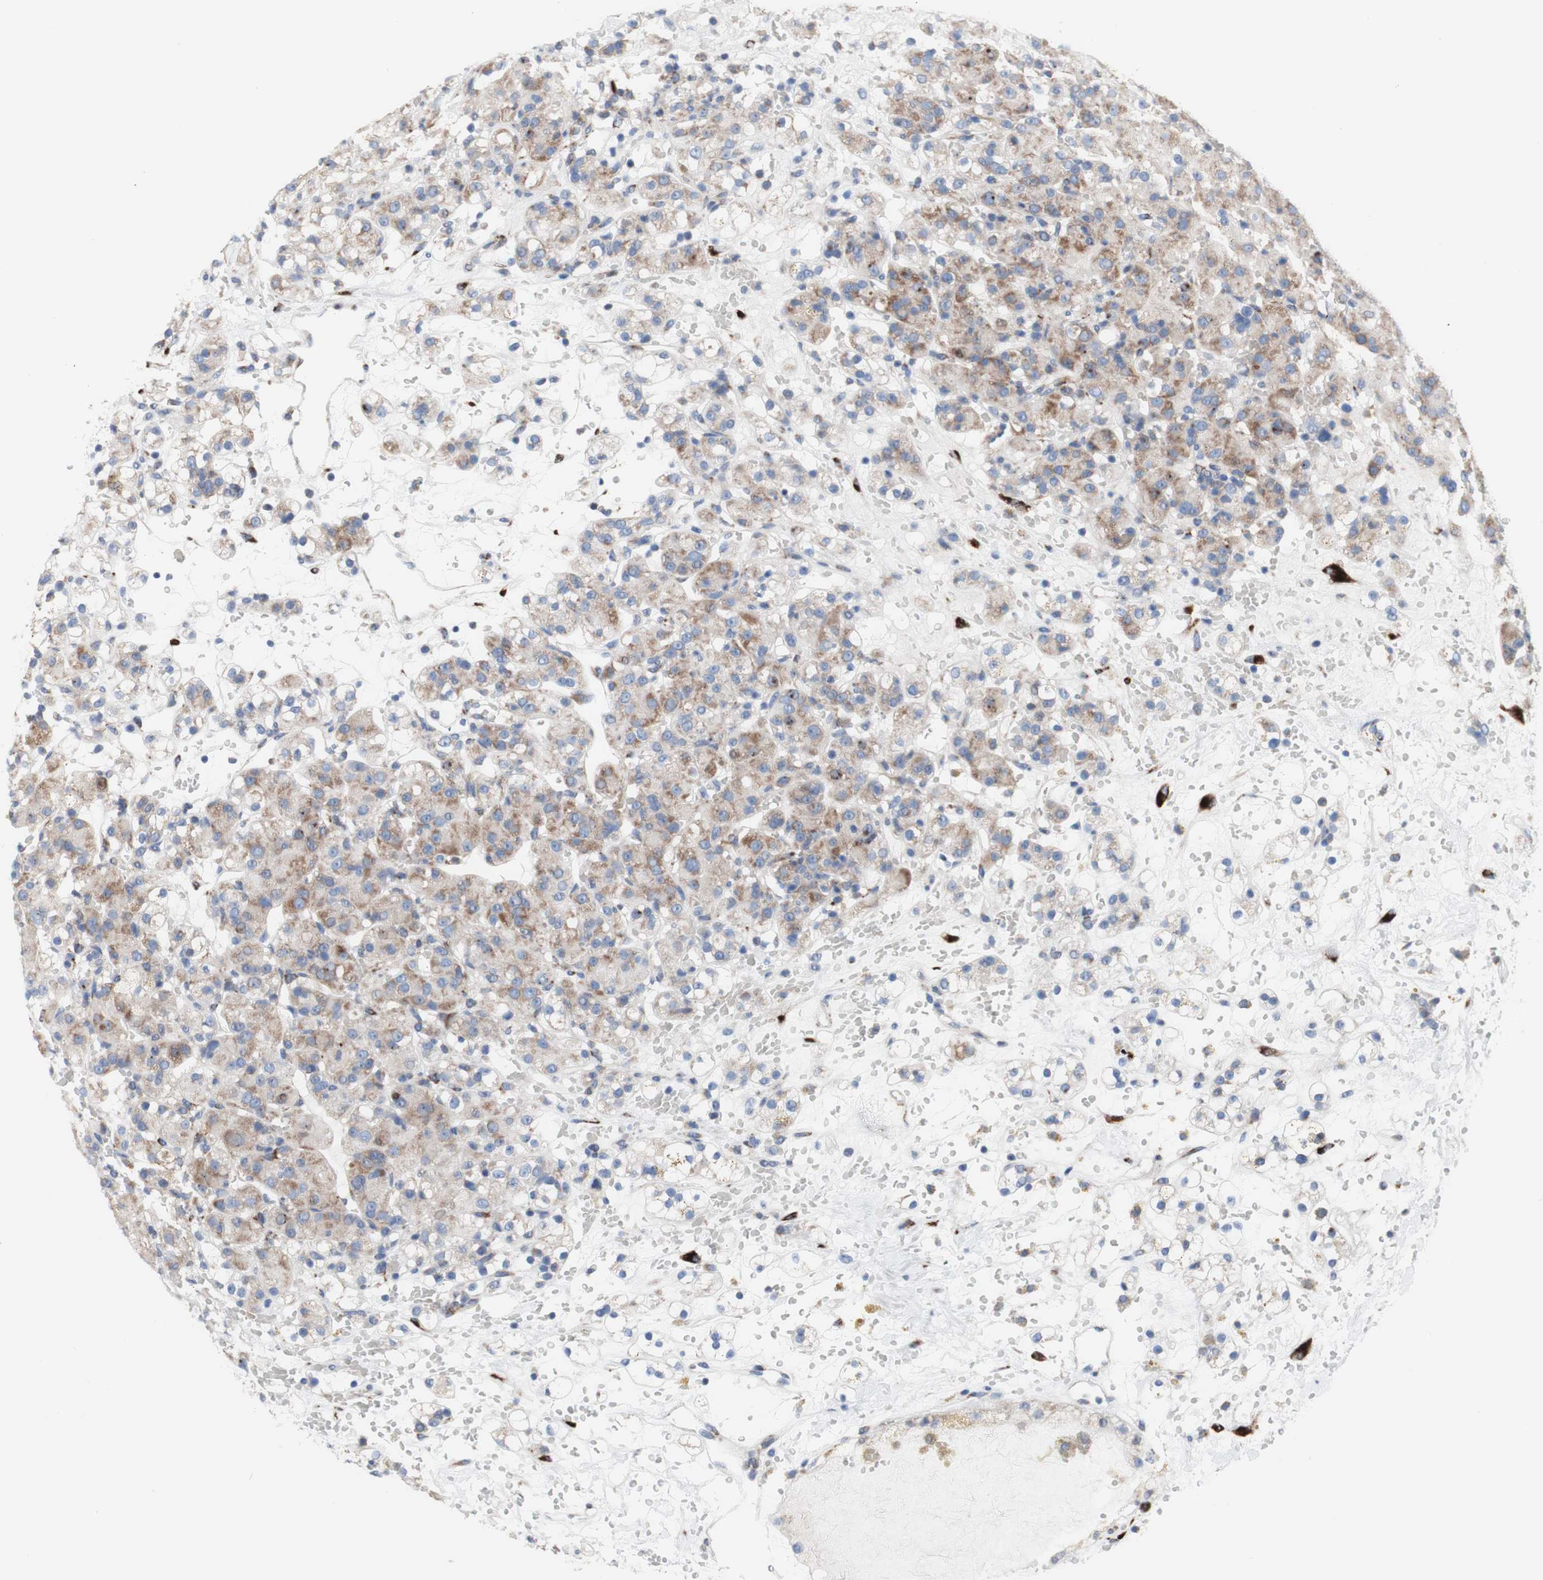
{"staining": {"intensity": "moderate", "quantity": "25%-75%", "location": "cytoplasmic/membranous"}, "tissue": "renal cancer", "cell_type": "Tumor cells", "image_type": "cancer", "snomed": [{"axis": "morphology", "description": "Adenocarcinoma, NOS"}, {"axis": "topography", "description": "Kidney"}], "caption": "A brown stain highlights moderate cytoplasmic/membranous staining of a protein in renal adenocarcinoma tumor cells. (DAB IHC with brightfield microscopy, high magnification).", "gene": "AGPAT5", "patient": {"sex": "male", "age": 61}}